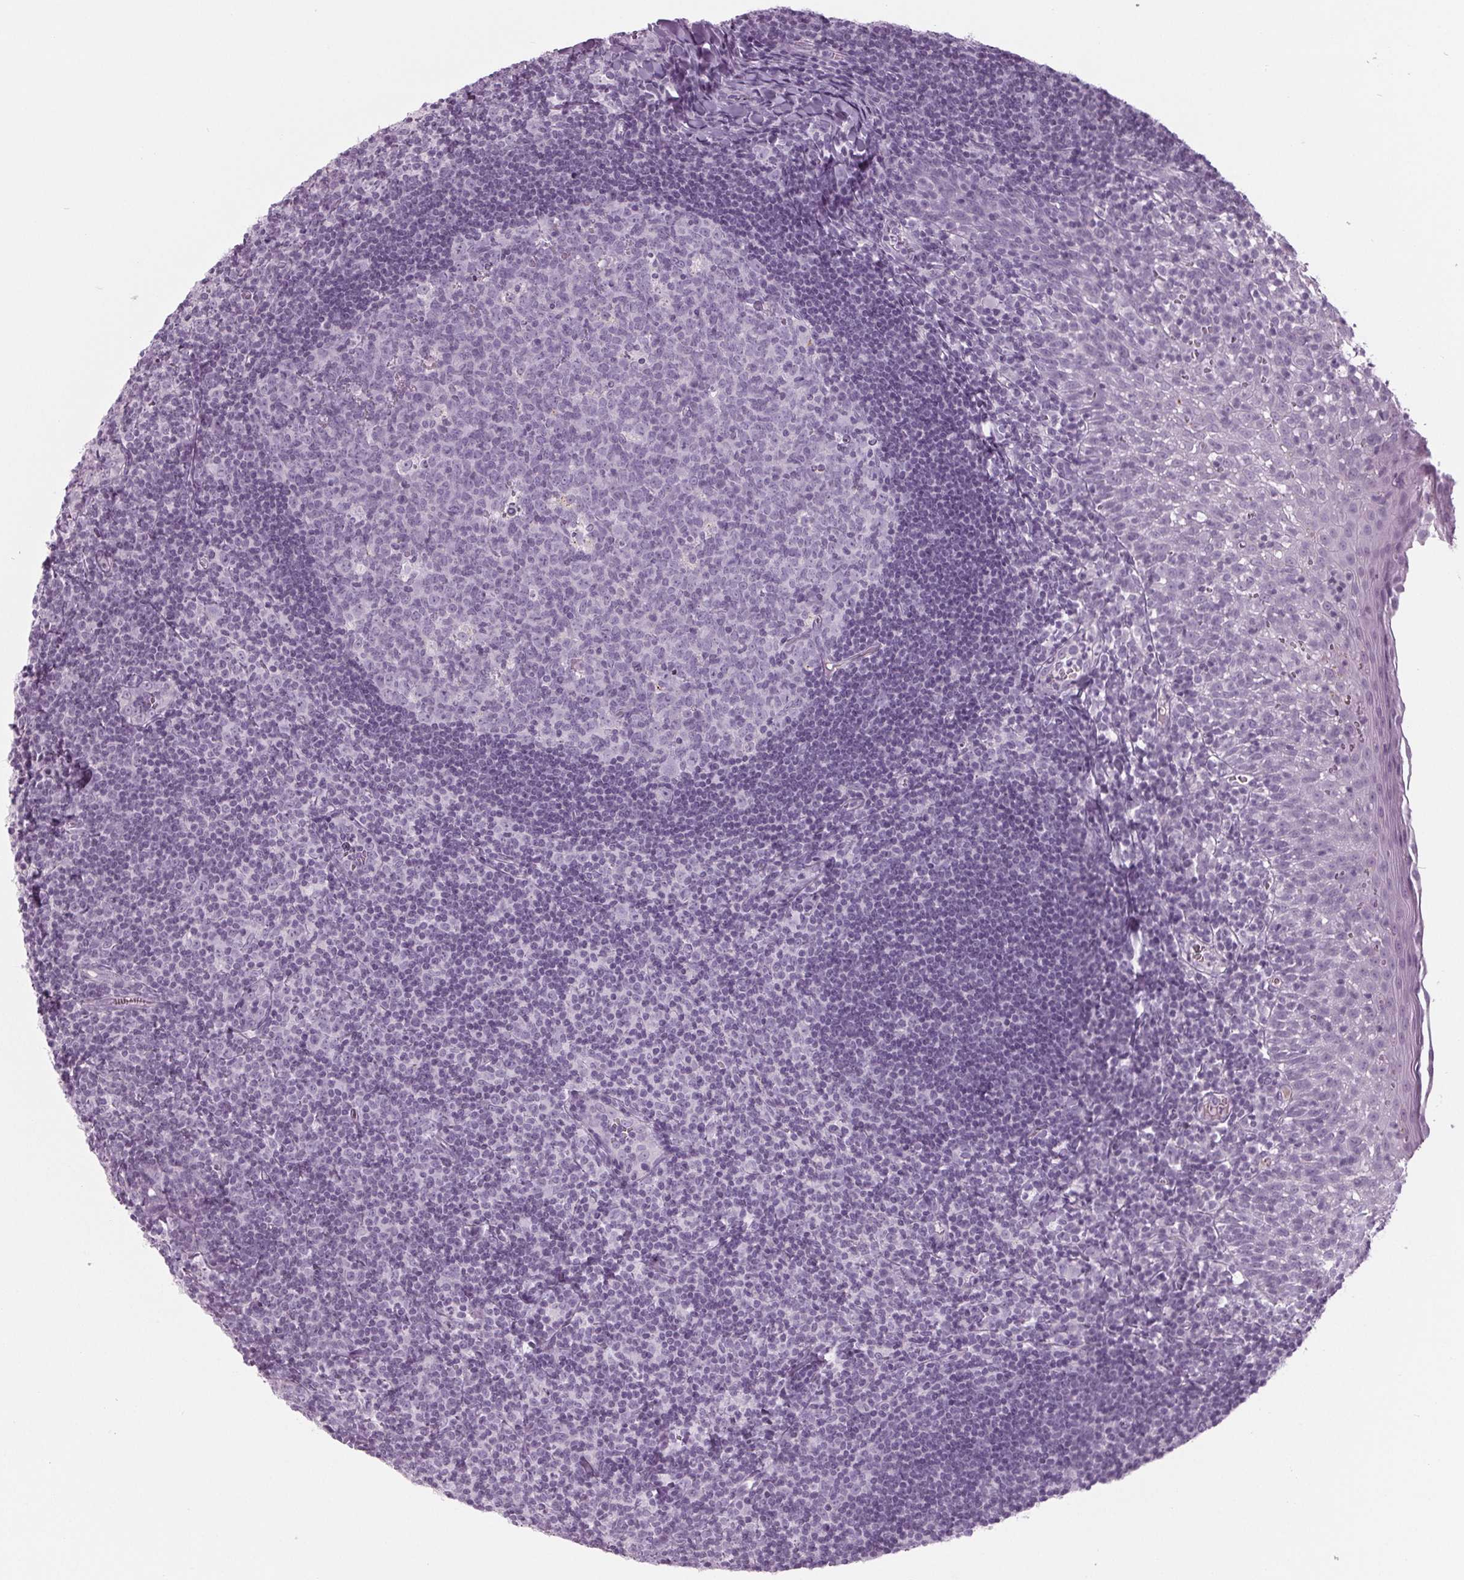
{"staining": {"intensity": "negative", "quantity": "none", "location": "none"}, "tissue": "lymph node", "cell_type": "Germinal center cells", "image_type": "normal", "snomed": [{"axis": "morphology", "description": "Normal tissue, NOS"}, {"axis": "topography", "description": "Lymph node"}], "caption": "Germinal center cells are negative for brown protein staining in benign lymph node. (DAB (3,3'-diaminobenzidine) IHC with hematoxylin counter stain).", "gene": "CYP3A43", "patient": {"sex": "female", "age": 21}}